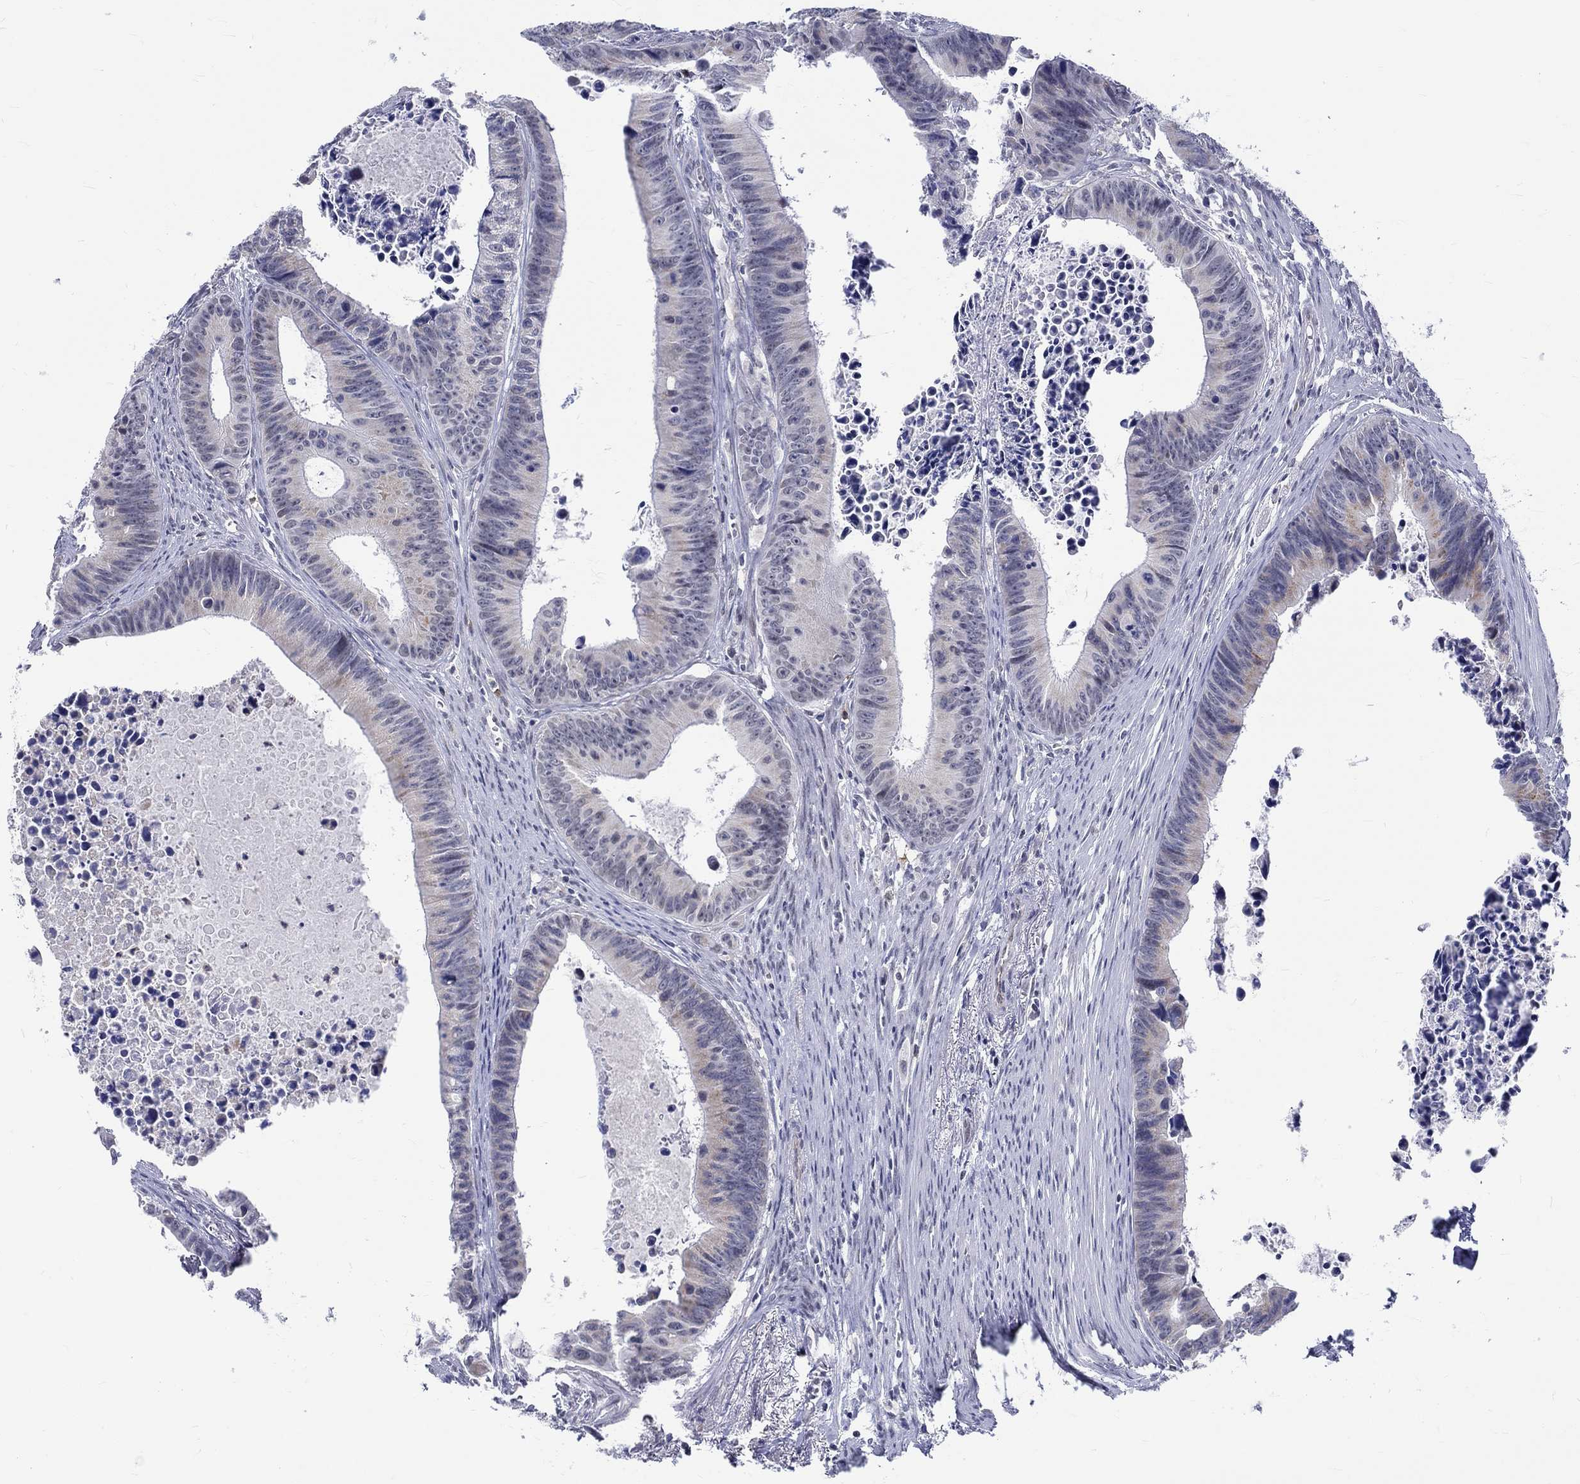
{"staining": {"intensity": "negative", "quantity": "none", "location": "none"}, "tissue": "colorectal cancer", "cell_type": "Tumor cells", "image_type": "cancer", "snomed": [{"axis": "morphology", "description": "Adenocarcinoma, NOS"}, {"axis": "topography", "description": "Colon"}], "caption": "Colorectal adenocarcinoma stained for a protein using IHC exhibits no expression tumor cells.", "gene": "ST6GALNAC1", "patient": {"sex": "female", "age": 87}}